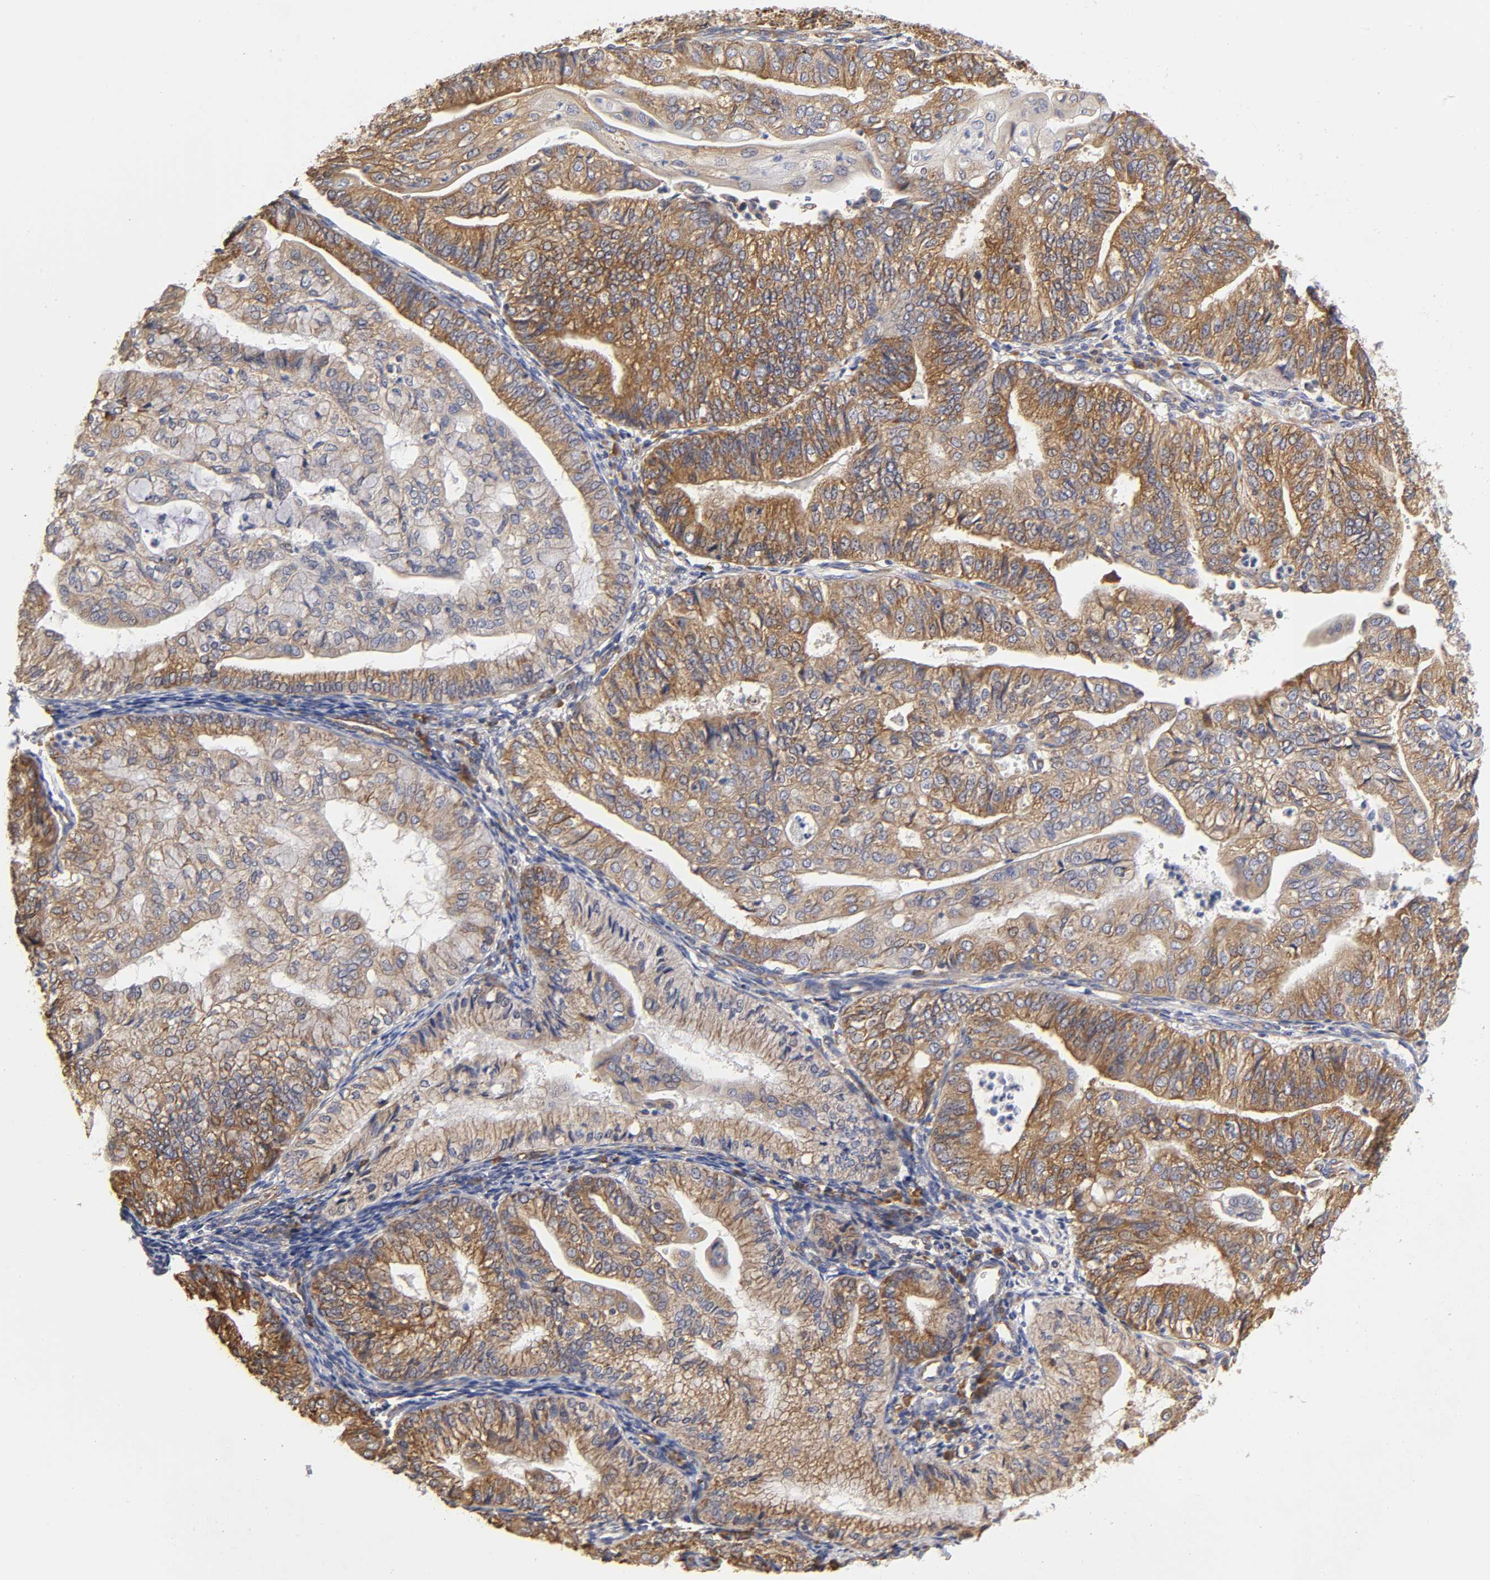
{"staining": {"intensity": "moderate", "quantity": ">75%", "location": "cytoplasmic/membranous"}, "tissue": "endometrial cancer", "cell_type": "Tumor cells", "image_type": "cancer", "snomed": [{"axis": "morphology", "description": "Adenocarcinoma, NOS"}, {"axis": "topography", "description": "Endometrium"}], "caption": "Tumor cells reveal medium levels of moderate cytoplasmic/membranous staining in about >75% of cells in endometrial adenocarcinoma.", "gene": "RPL14", "patient": {"sex": "female", "age": 59}}